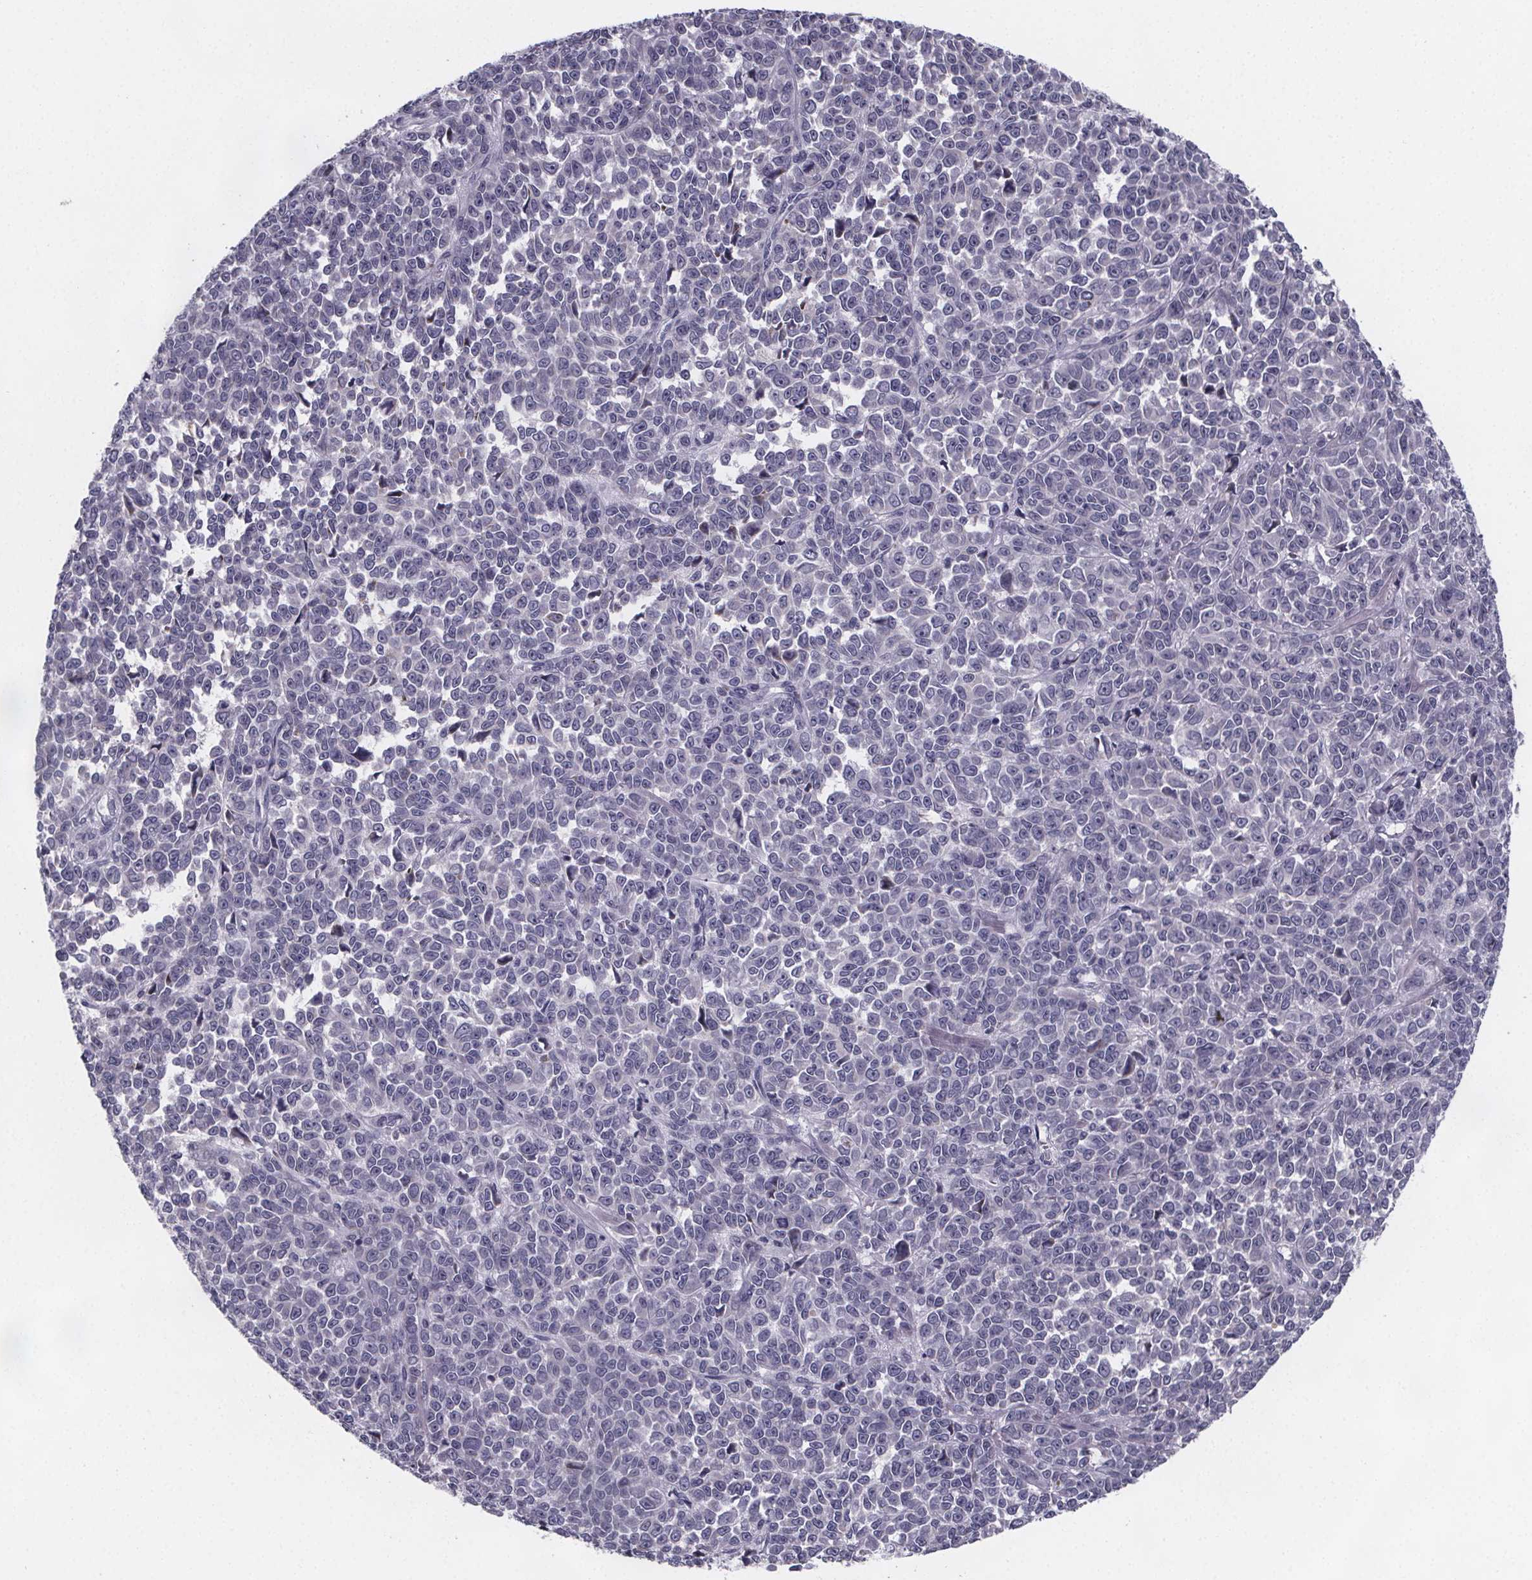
{"staining": {"intensity": "negative", "quantity": "none", "location": "none"}, "tissue": "melanoma", "cell_type": "Tumor cells", "image_type": "cancer", "snomed": [{"axis": "morphology", "description": "Malignant melanoma, NOS"}, {"axis": "topography", "description": "Skin"}], "caption": "Malignant melanoma was stained to show a protein in brown. There is no significant positivity in tumor cells.", "gene": "PAH", "patient": {"sex": "female", "age": 95}}